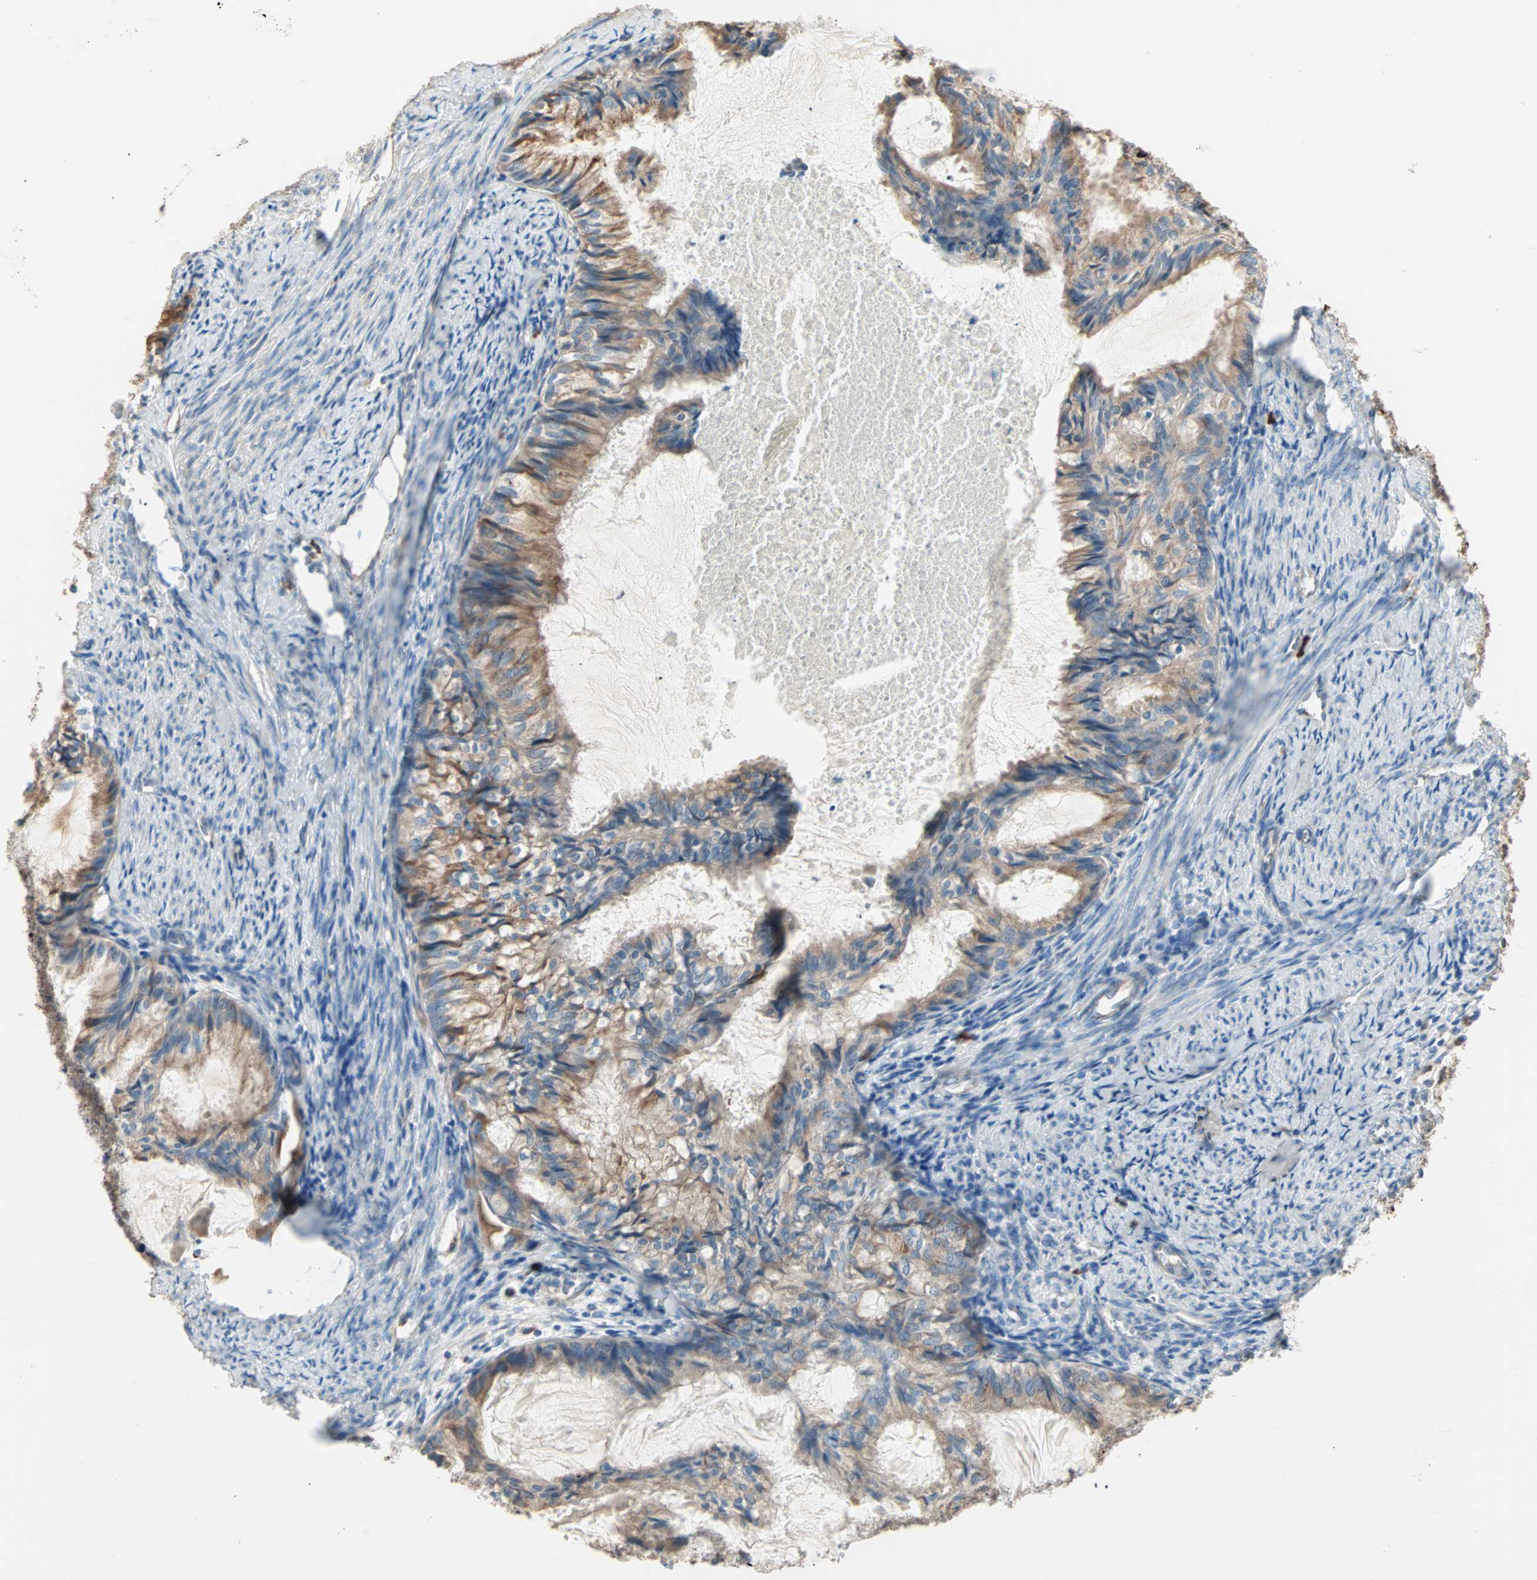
{"staining": {"intensity": "moderate", "quantity": ">75%", "location": "cytoplasmic/membranous"}, "tissue": "cervical cancer", "cell_type": "Tumor cells", "image_type": "cancer", "snomed": [{"axis": "morphology", "description": "Normal tissue, NOS"}, {"axis": "morphology", "description": "Adenocarcinoma, NOS"}, {"axis": "topography", "description": "Cervix"}, {"axis": "topography", "description": "Endometrium"}], "caption": "Protein staining of cervical cancer (adenocarcinoma) tissue demonstrates moderate cytoplasmic/membranous expression in approximately >75% of tumor cells.", "gene": "PLCXD1", "patient": {"sex": "female", "age": 86}}